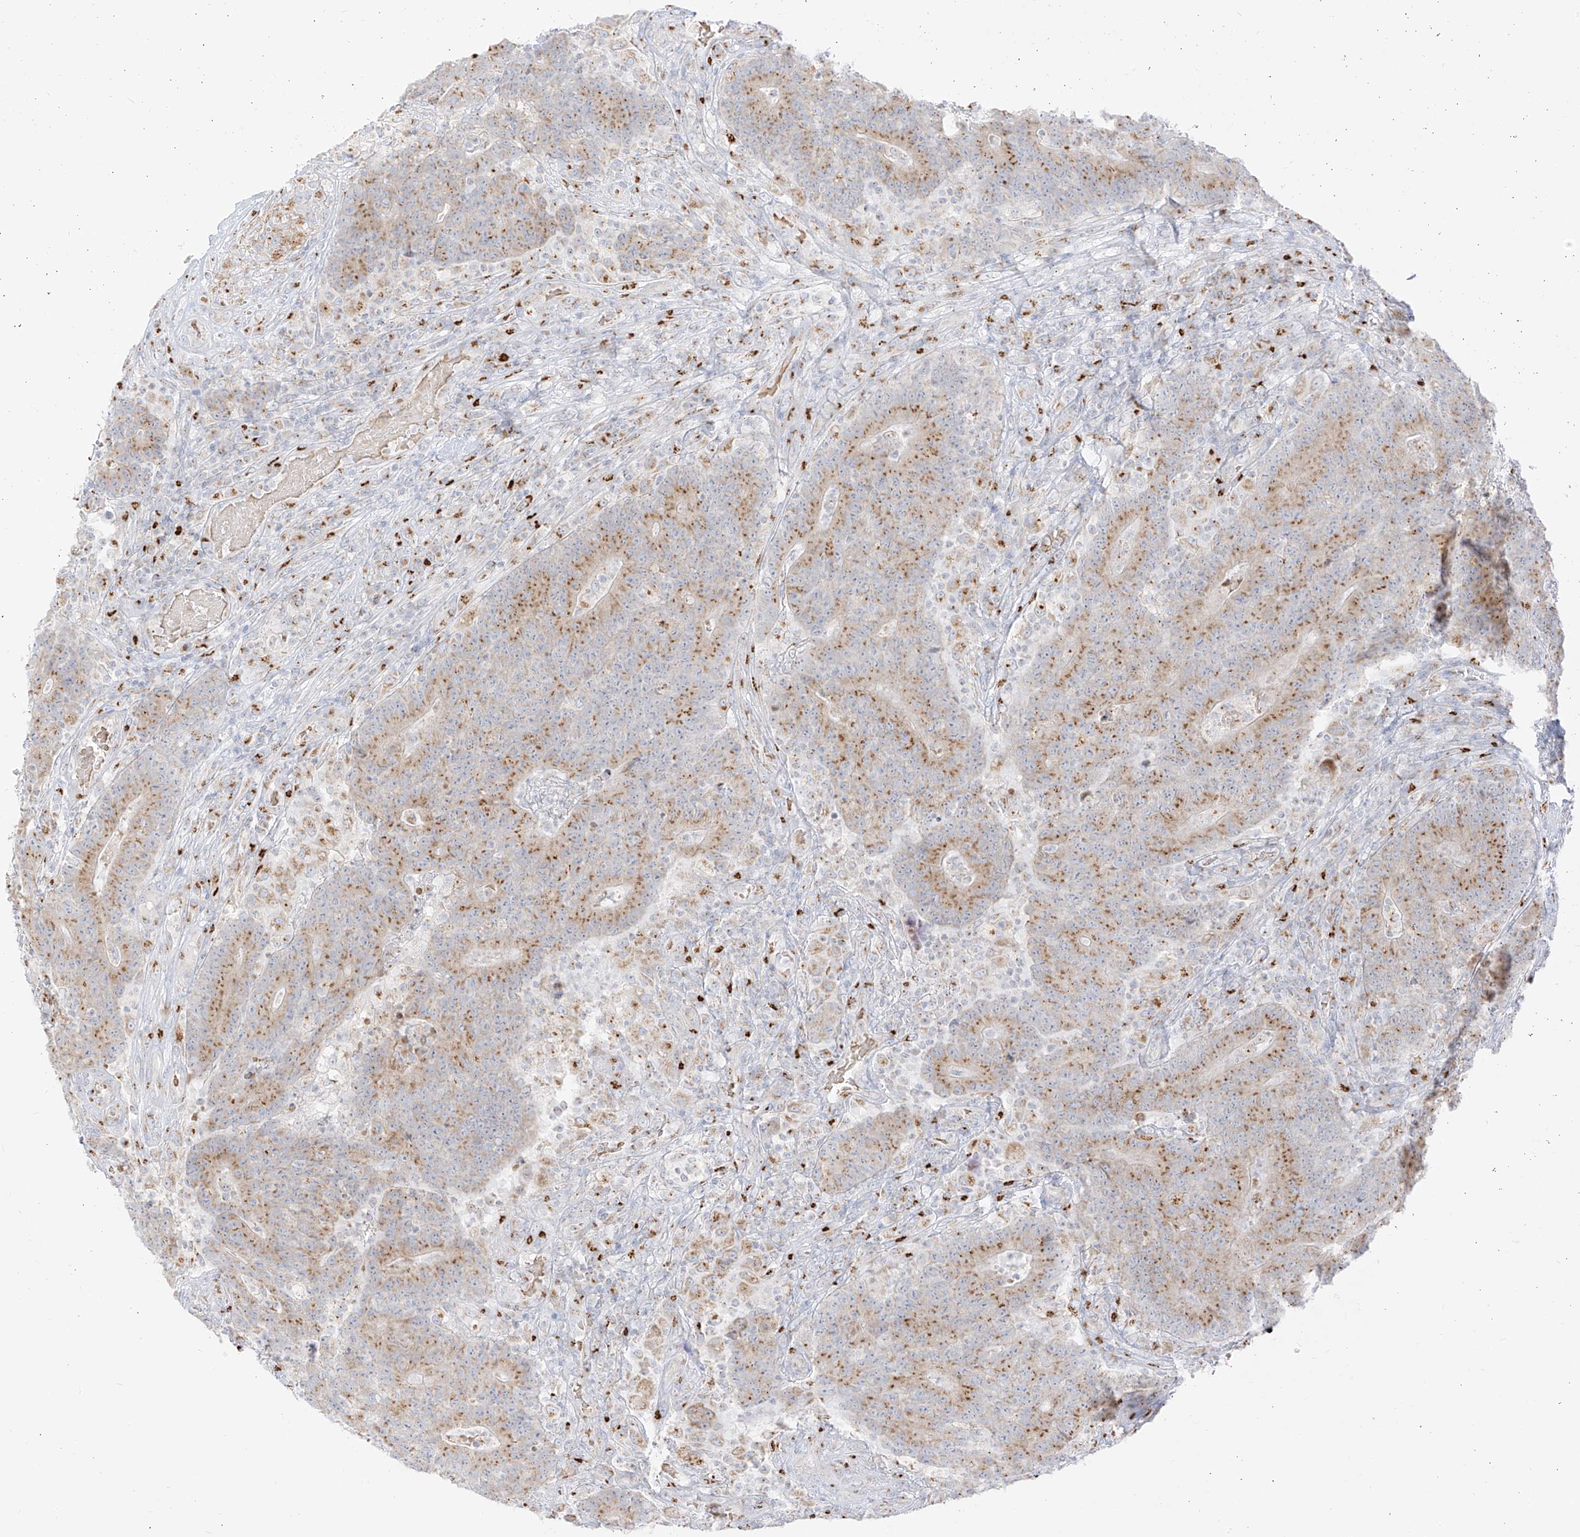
{"staining": {"intensity": "moderate", "quantity": ">75%", "location": "cytoplasmic/membranous"}, "tissue": "colorectal cancer", "cell_type": "Tumor cells", "image_type": "cancer", "snomed": [{"axis": "morphology", "description": "Normal tissue, NOS"}, {"axis": "morphology", "description": "Adenocarcinoma, NOS"}, {"axis": "topography", "description": "Colon"}], "caption": "A histopathology image of human colorectal cancer (adenocarcinoma) stained for a protein reveals moderate cytoplasmic/membranous brown staining in tumor cells. The protein is stained brown, and the nuclei are stained in blue (DAB (3,3'-diaminobenzidine) IHC with brightfield microscopy, high magnification).", "gene": "TMEM87B", "patient": {"sex": "female", "age": 75}}